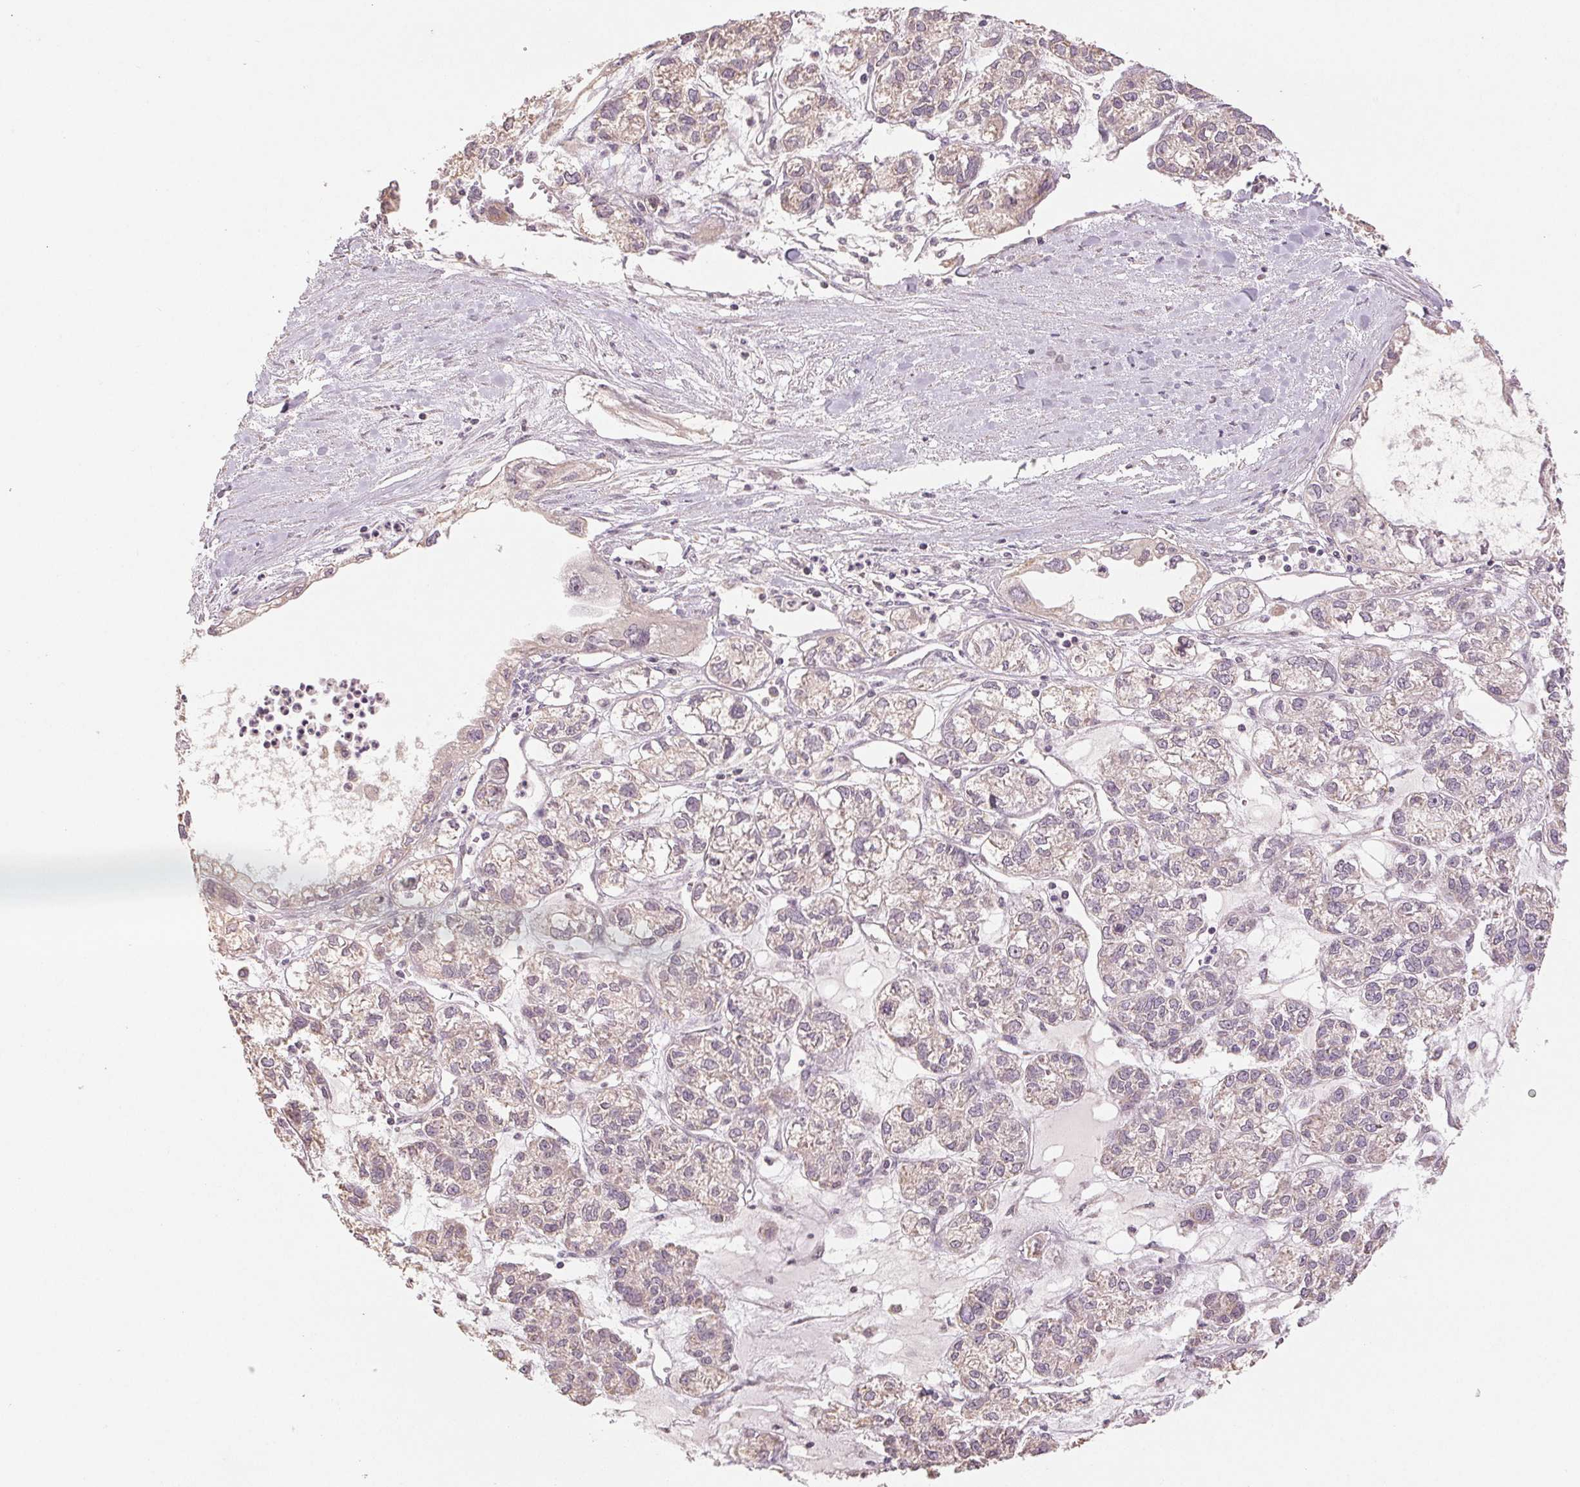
{"staining": {"intensity": "negative", "quantity": "none", "location": "none"}, "tissue": "ovarian cancer", "cell_type": "Tumor cells", "image_type": "cancer", "snomed": [{"axis": "morphology", "description": "Carcinoma, endometroid"}, {"axis": "topography", "description": "Ovary"}], "caption": "There is no significant expression in tumor cells of ovarian cancer (endometroid carcinoma).", "gene": "COX14", "patient": {"sex": "female", "age": 64}}